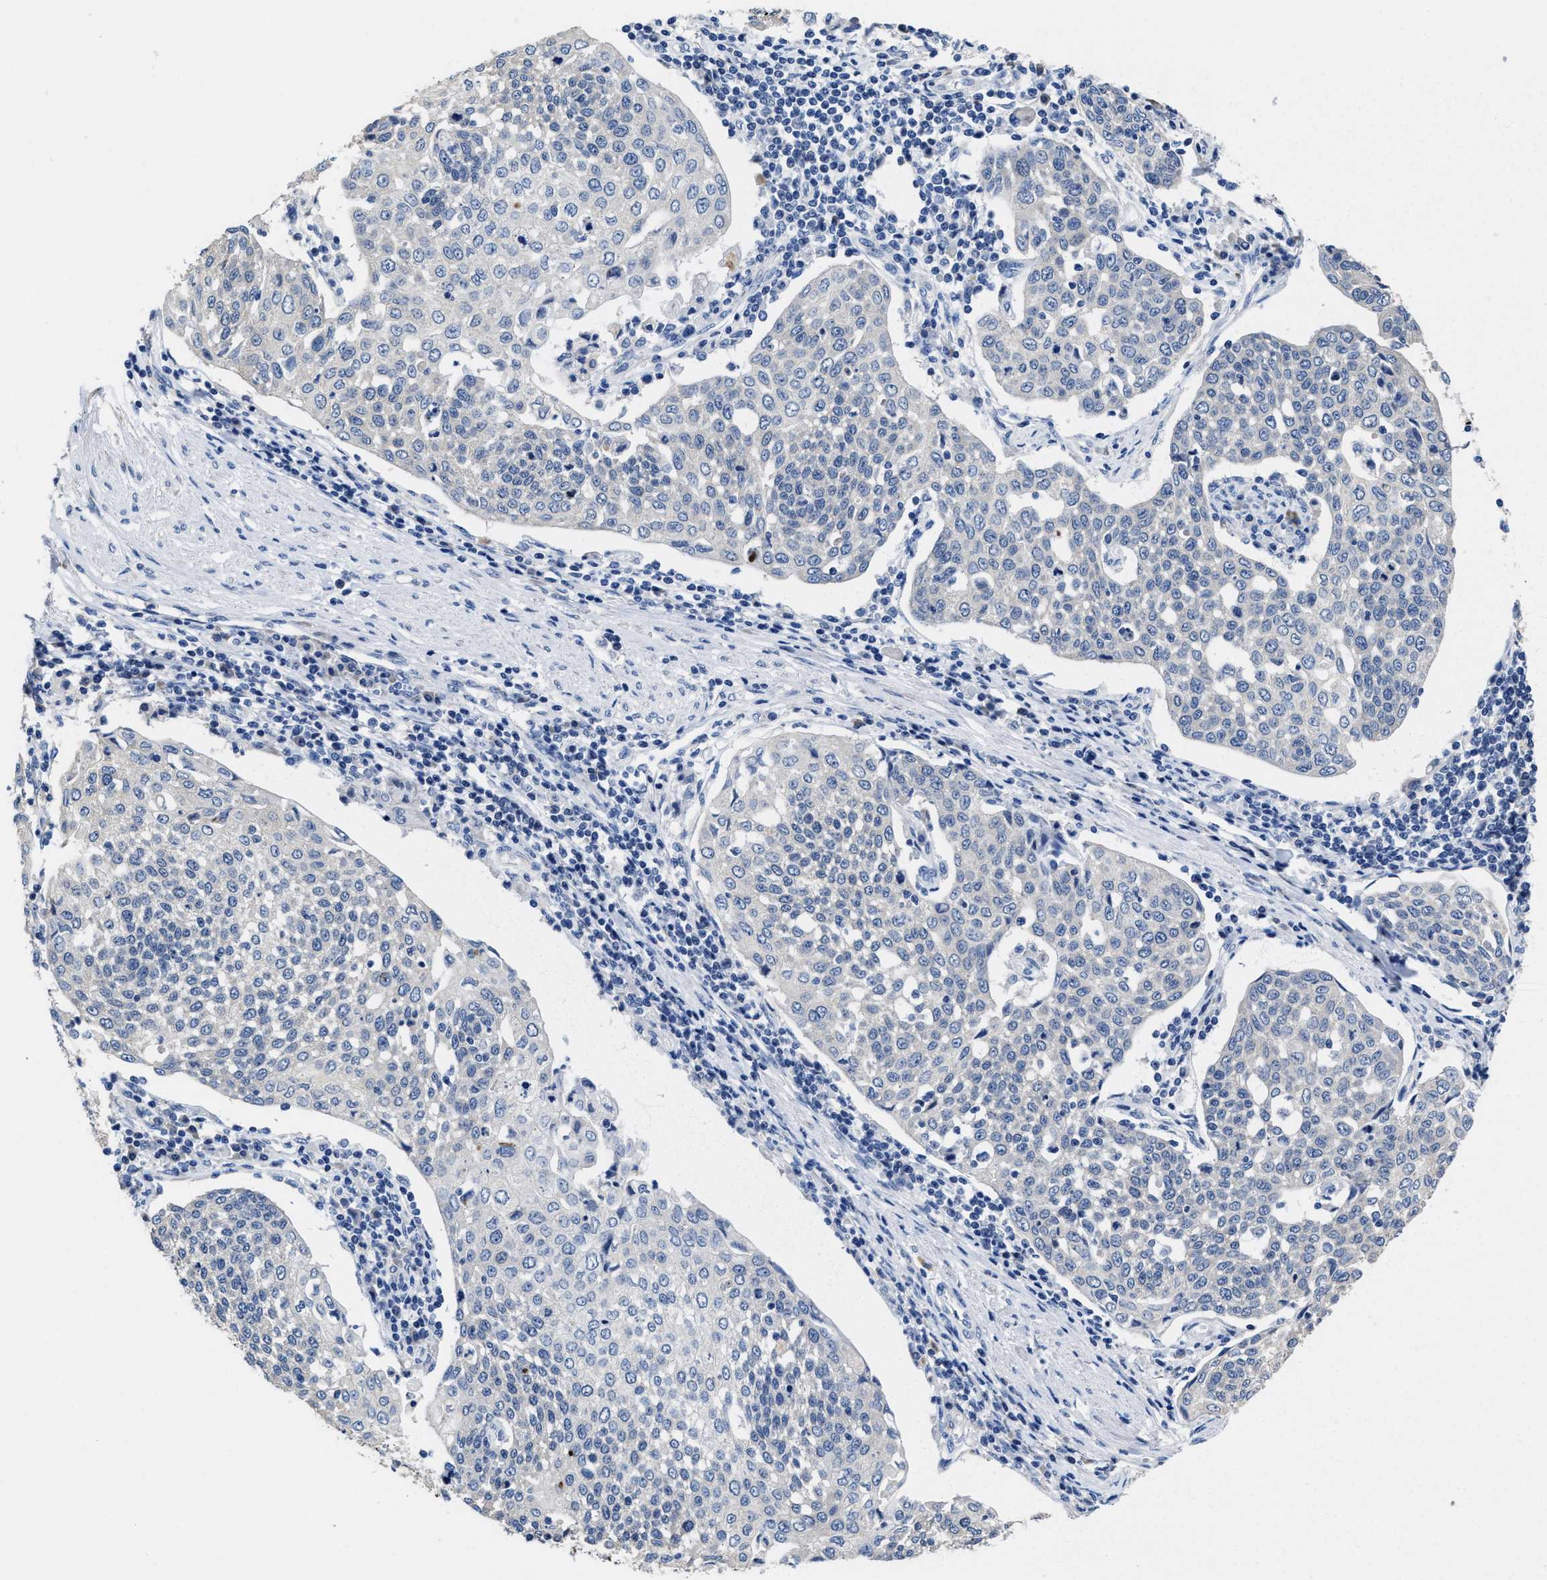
{"staining": {"intensity": "negative", "quantity": "none", "location": "none"}, "tissue": "cervical cancer", "cell_type": "Tumor cells", "image_type": "cancer", "snomed": [{"axis": "morphology", "description": "Squamous cell carcinoma, NOS"}, {"axis": "topography", "description": "Cervix"}], "caption": "Immunohistochemical staining of human cervical cancer demonstrates no significant expression in tumor cells.", "gene": "HOOK1", "patient": {"sex": "female", "age": 34}}